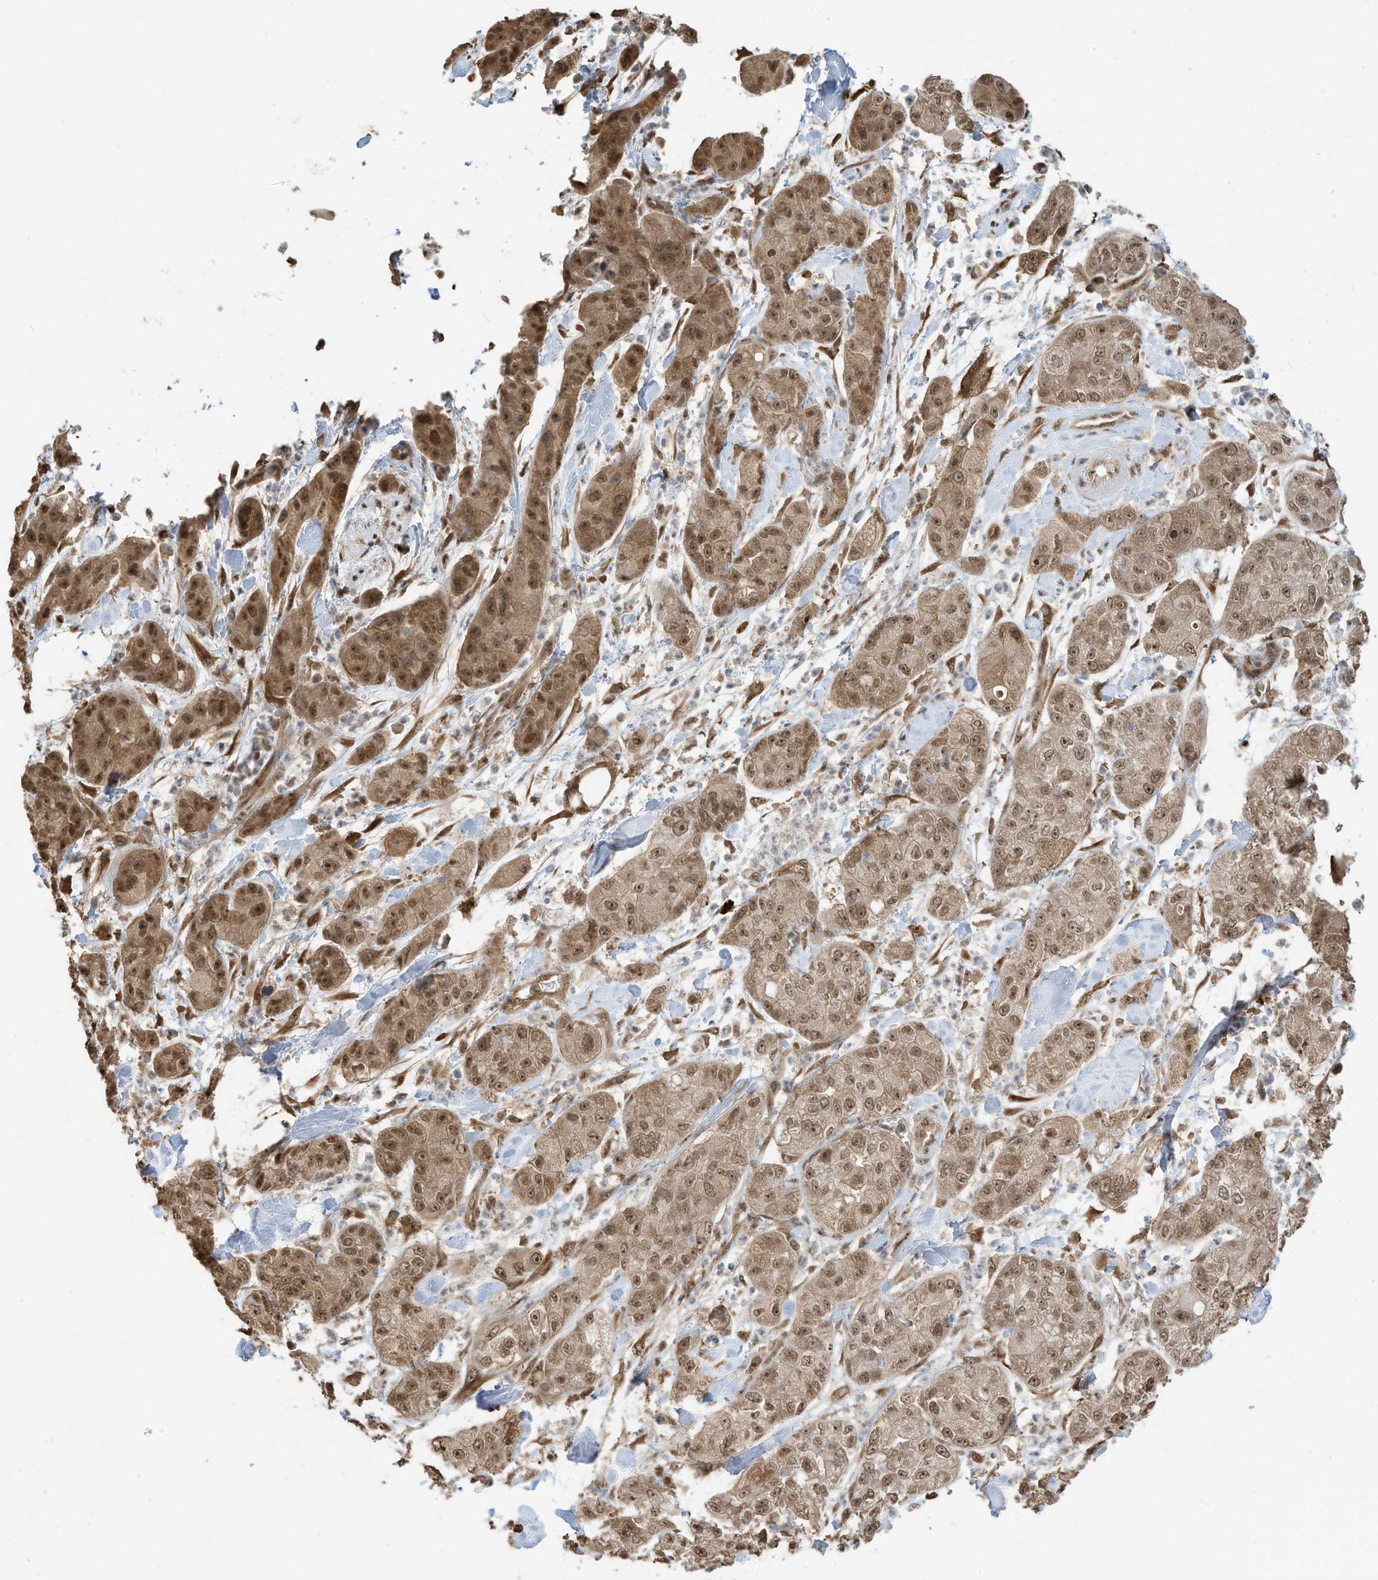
{"staining": {"intensity": "moderate", "quantity": ">75%", "location": "cytoplasmic/membranous,nuclear"}, "tissue": "pancreatic cancer", "cell_type": "Tumor cells", "image_type": "cancer", "snomed": [{"axis": "morphology", "description": "Adenocarcinoma, NOS"}, {"axis": "topography", "description": "Pancreas"}], "caption": "This is an image of immunohistochemistry staining of pancreatic cancer, which shows moderate positivity in the cytoplasmic/membranous and nuclear of tumor cells.", "gene": "ZNF195", "patient": {"sex": "female", "age": 78}}